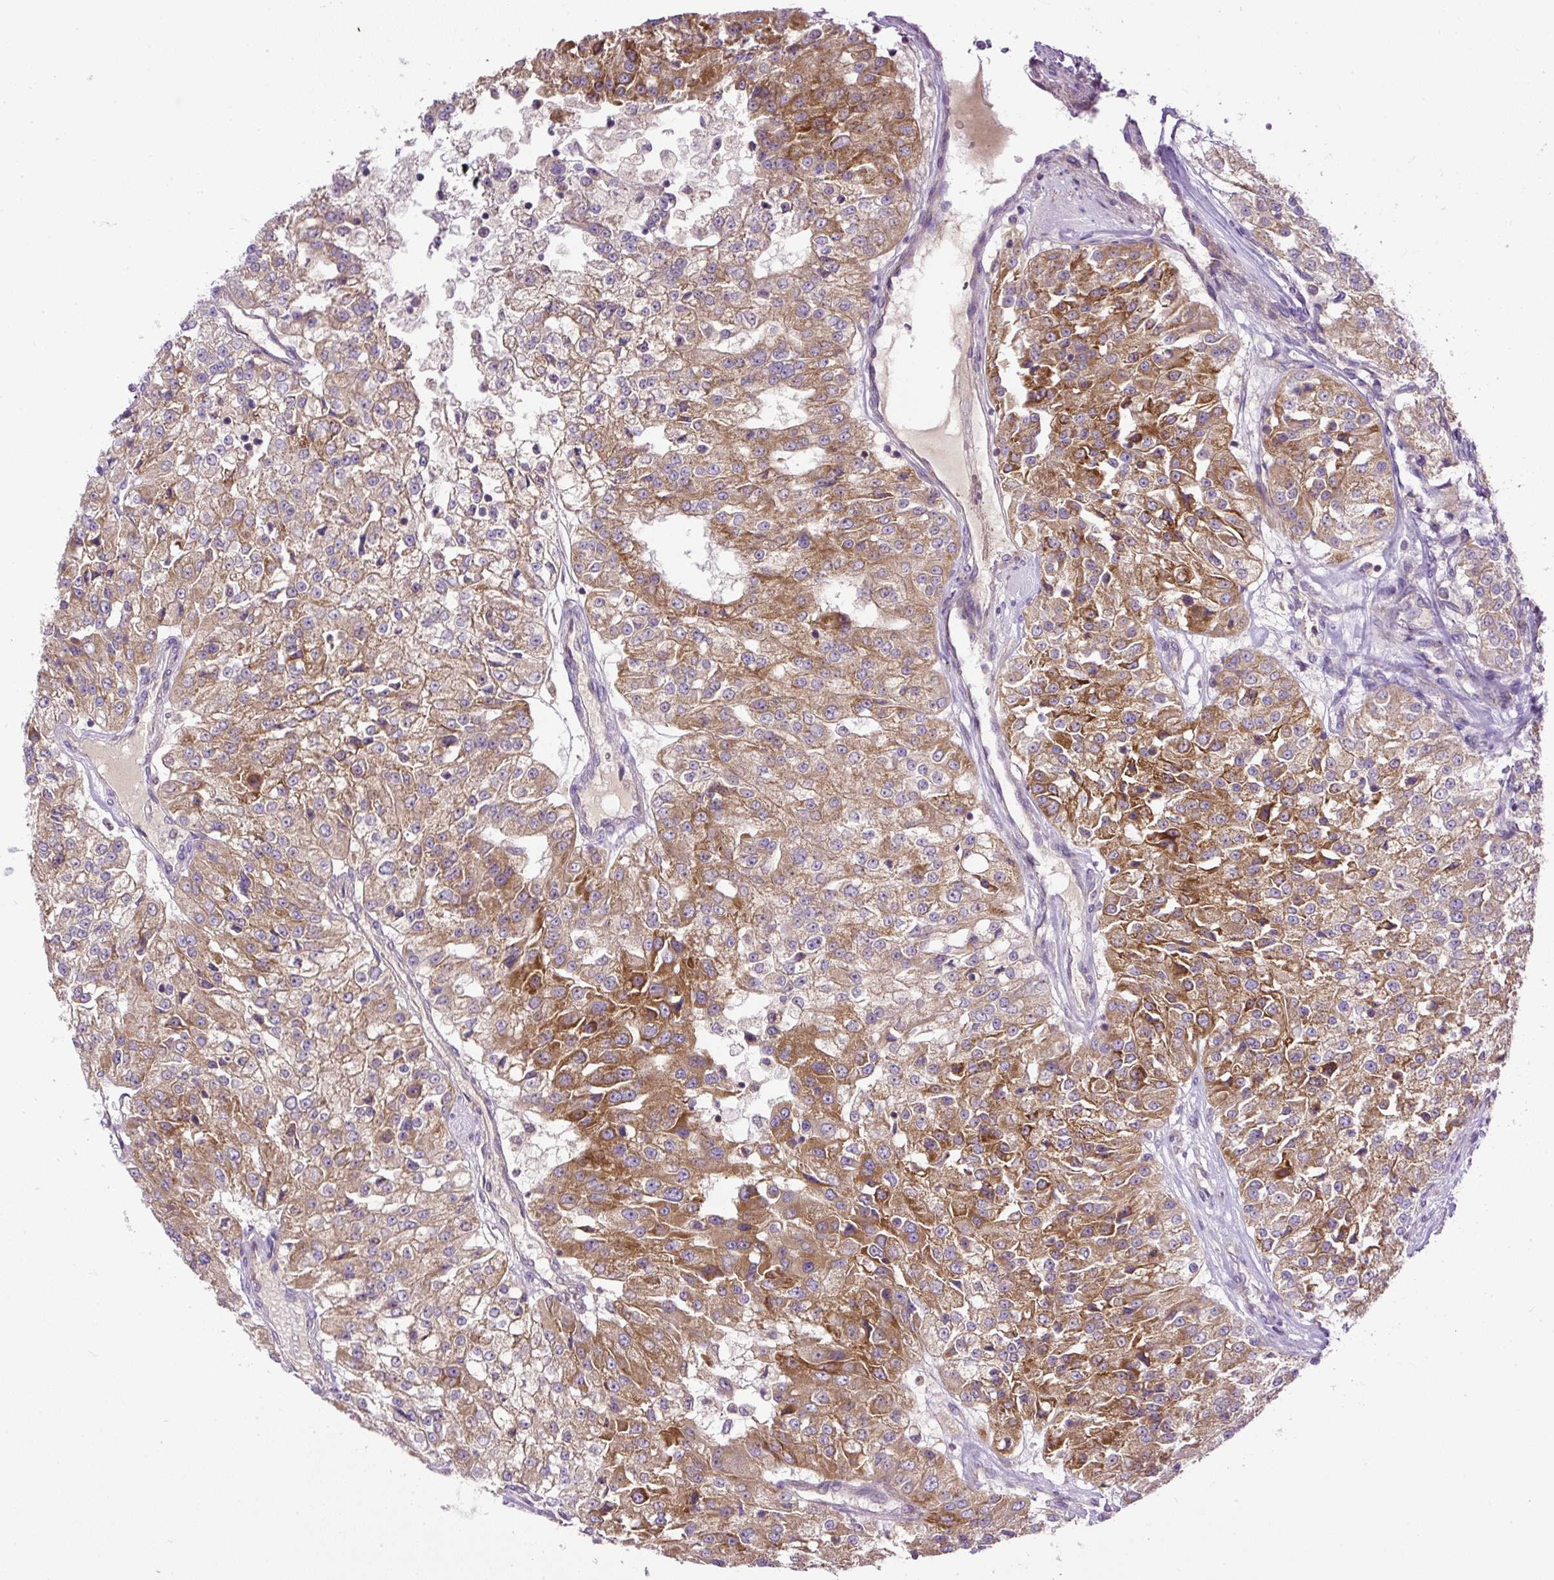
{"staining": {"intensity": "moderate", "quantity": ">75%", "location": "cytoplasmic/membranous"}, "tissue": "renal cancer", "cell_type": "Tumor cells", "image_type": "cancer", "snomed": [{"axis": "morphology", "description": "Adenocarcinoma, NOS"}, {"axis": "topography", "description": "Kidney"}], "caption": "Immunohistochemistry (IHC) micrograph of neoplastic tissue: human adenocarcinoma (renal) stained using IHC demonstrates medium levels of moderate protein expression localized specifically in the cytoplasmic/membranous of tumor cells, appearing as a cytoplasmic/membranous brown color.", "gene": "ZNF547", "patient": {"sex": "female", "age": 63}}